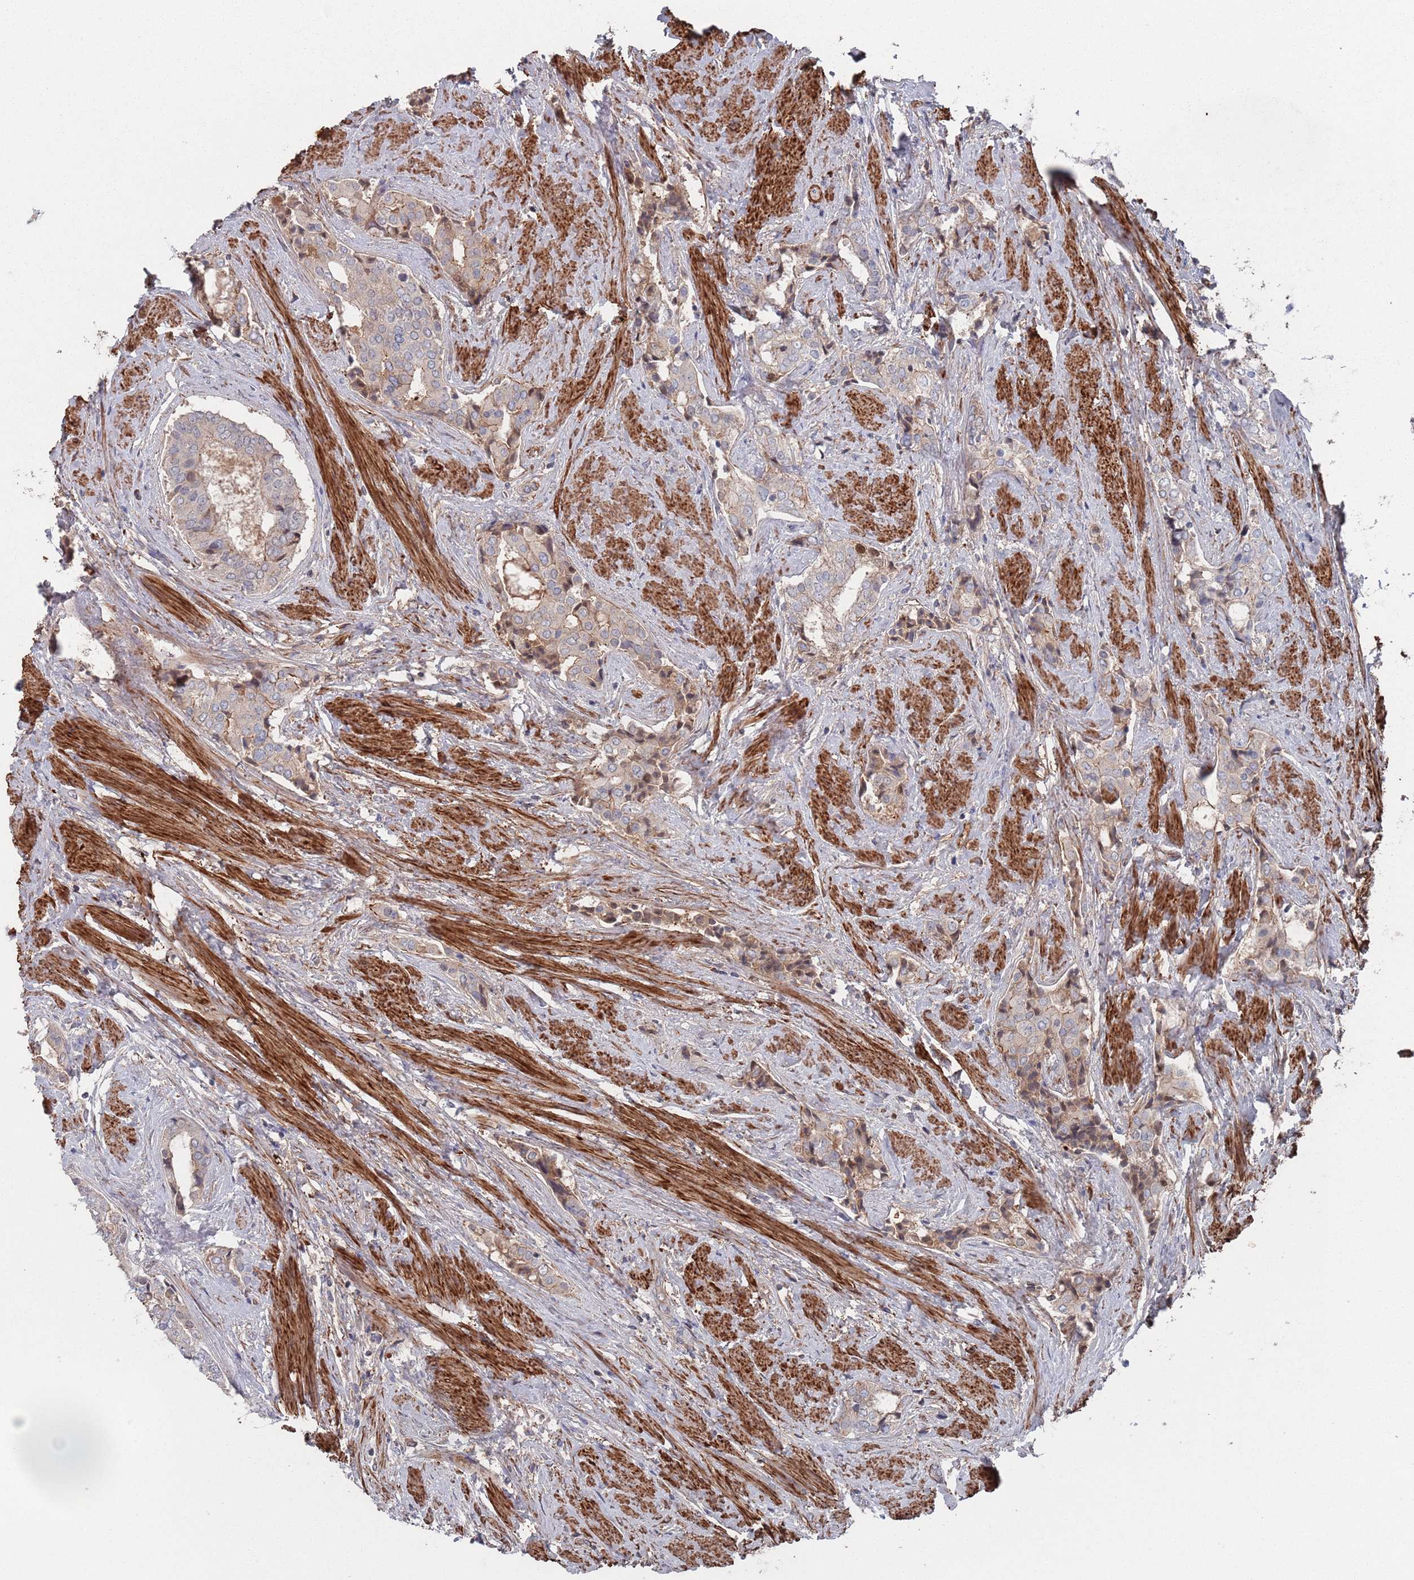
{"staining": {"intensity": "negative", "quantity": "none", "location": "none"}, "tissue": "prostate cancer", "cell_type": "Tumor cells", "image_type": "cancer", "snomed": [{"axis": "morphology", "description": "Adenocarcinoma, High grade"}, {"axis": "topography", "description": "Prostate"}], "caption": "Immunohistochemistry photomicrograph of neoplastic tissue: human prostate high-grade adenocarcinoma stained with DAB reveals no significant protein staining in tumor cells.", "gene": "PLEKHA4", "patient": {"sex": "male", "age": 71}}